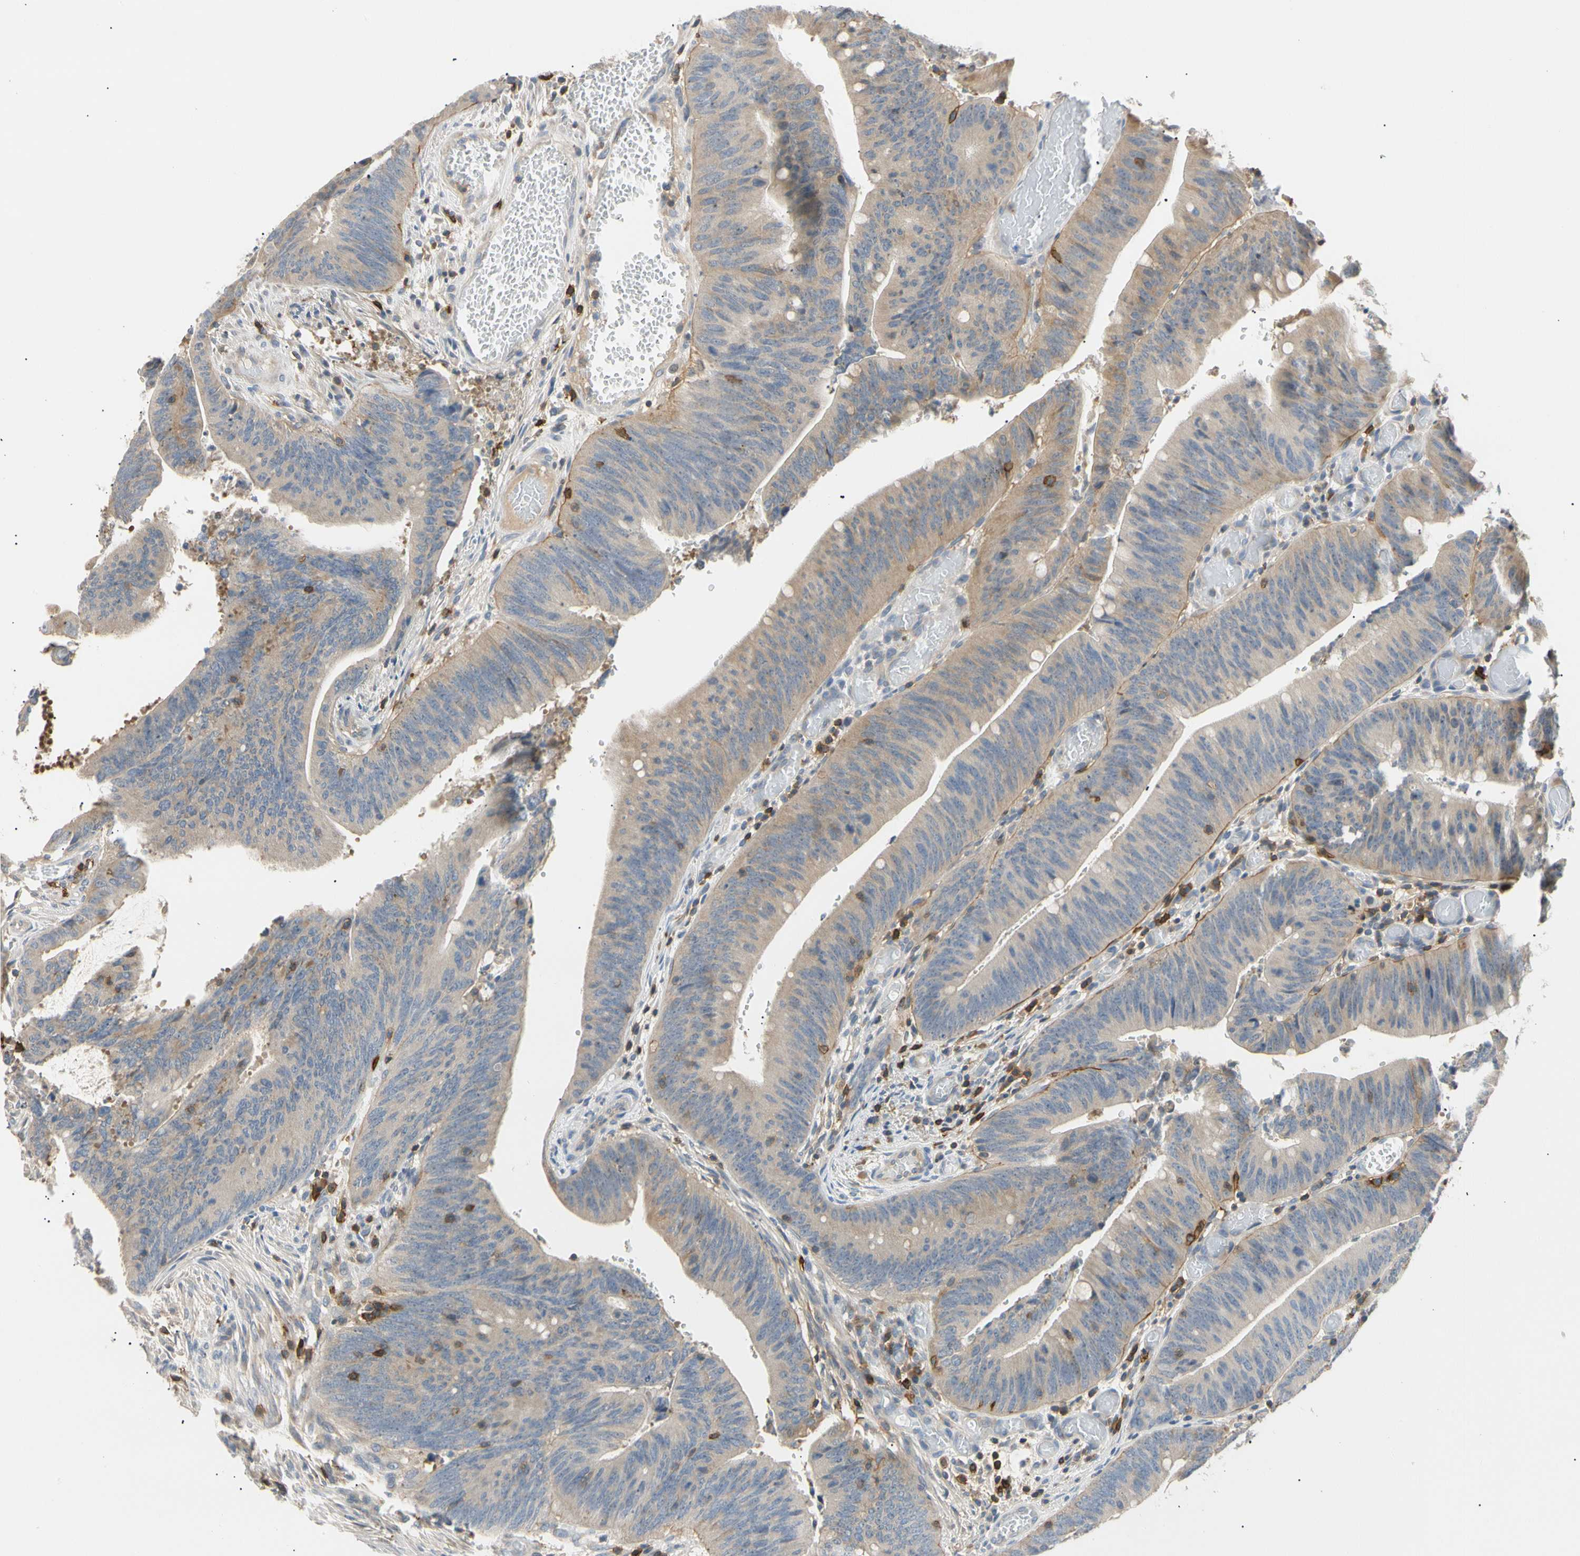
{"staining": {"intensity": "weak", "quantity": "<25%", "location": "cytoplasmic/membranous"}, "tissue": "colorectal cancer", "cell_type": "Tumor cells", "image_type": "cancer", "snomed": [{"axis": "morphology", "description": "Adenocarcinoma, NOS"}, {"axis": "topography", "description": "Rectum"}], "caption": "A high-resolution micrograph shows immunohistochemistry staining of colorectal cancer (adenocarcinoma), which shows no significant expression in tumor cells.", "gene": "TNFRSF18", "patient": {"sex": "female", "age": 66}}